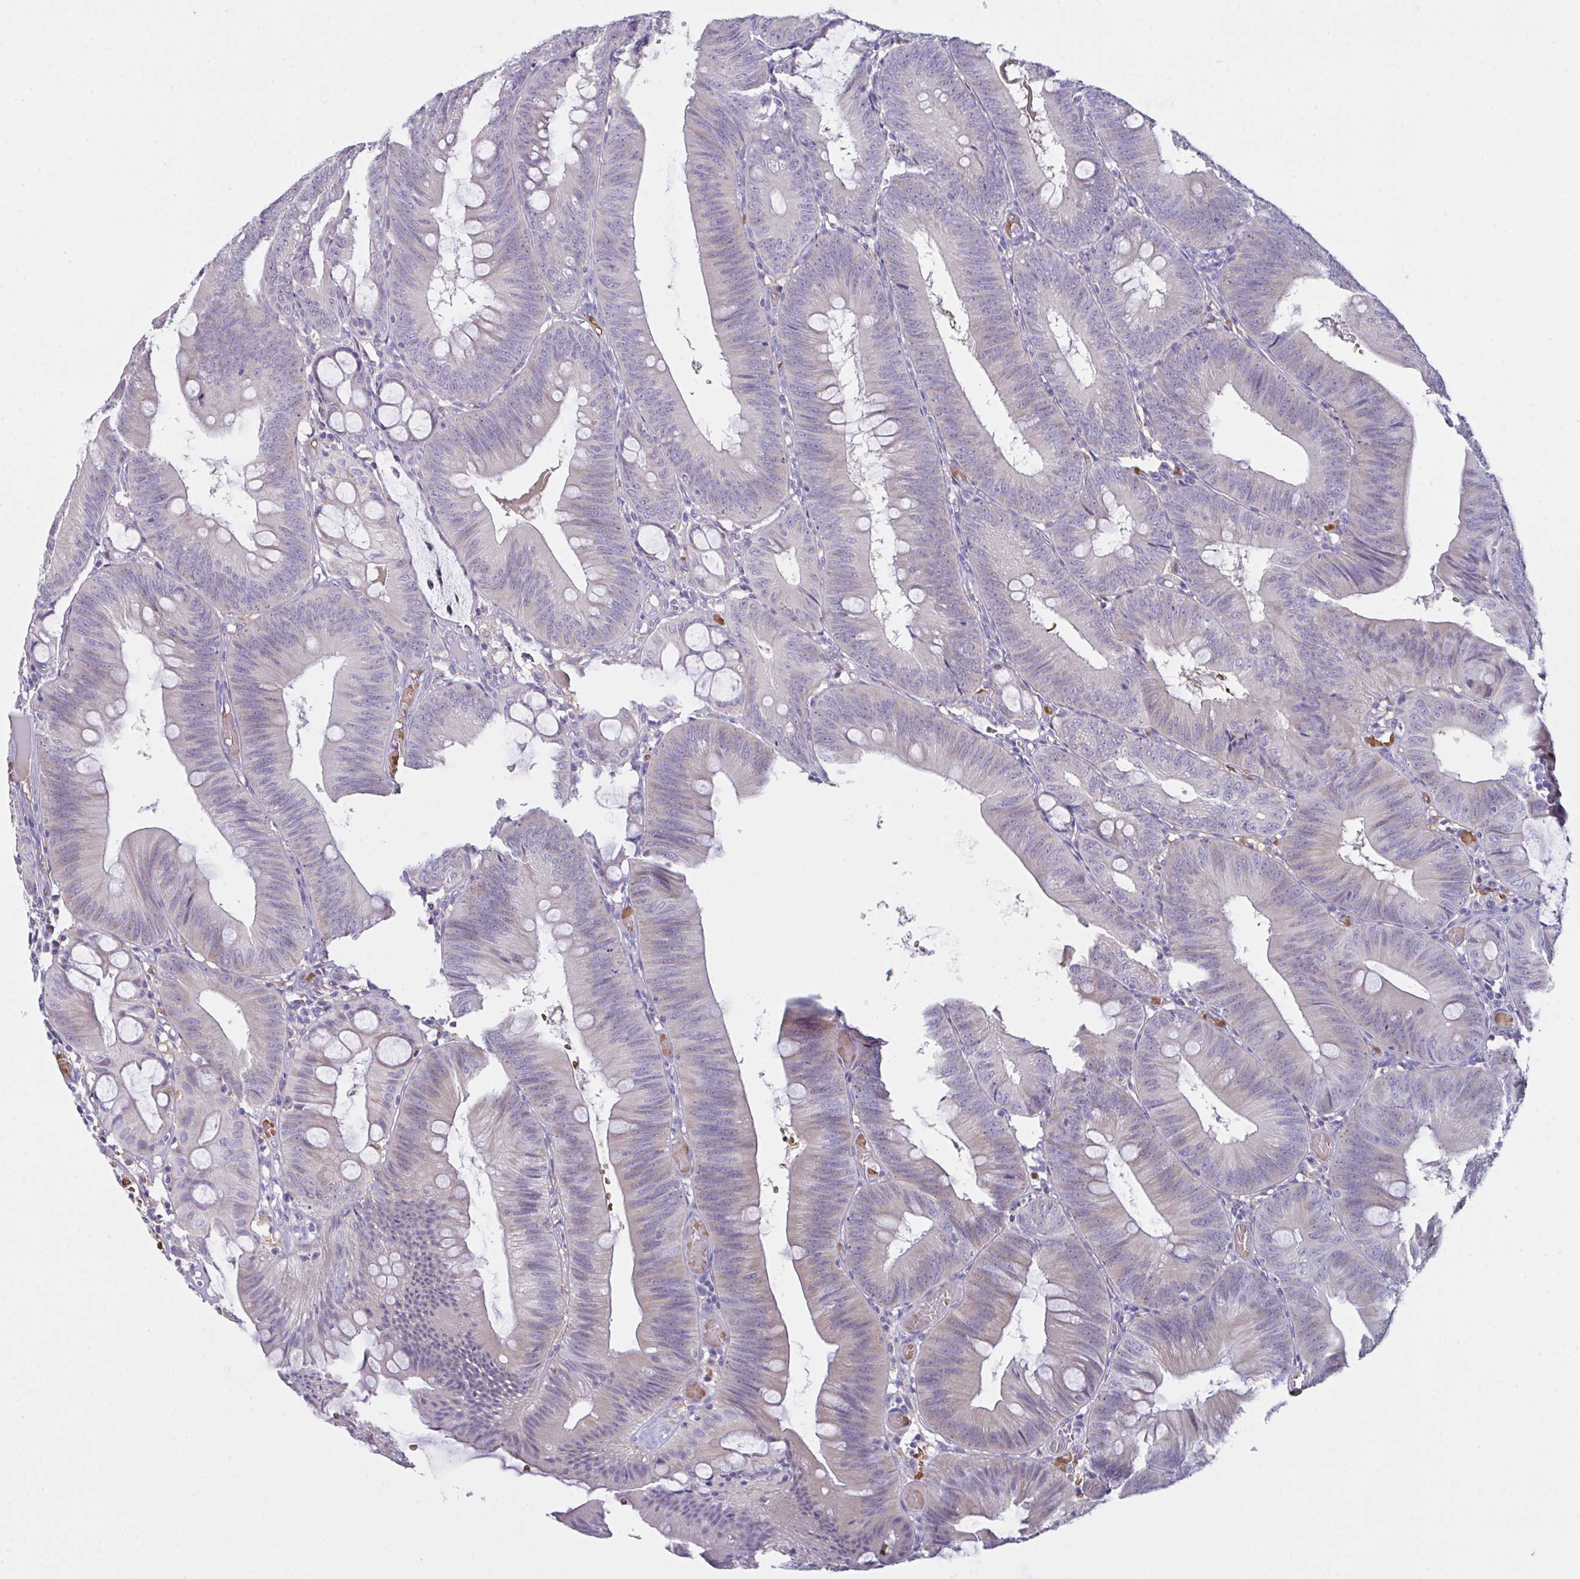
{"staining": {"intensity": "negative", "quantity": "none", "location": "none"}, "tissue": "colorectal cancer", "cell_type": "Tumor cells", "image_type": "cancer", "snomed": [{"axis": "morphology", "description": "Adenocarcinoma, NOS"}, {"axis": "topography", "description": "Colon"}], "caption": "Protein analysis of colorectal cancer (adenocarcinoma) reveals no significant staining in tumor cells. Nuclei are stained in blue.", "gene": "TFAP2C", "patient": {"sex": "male", "age": 84}}